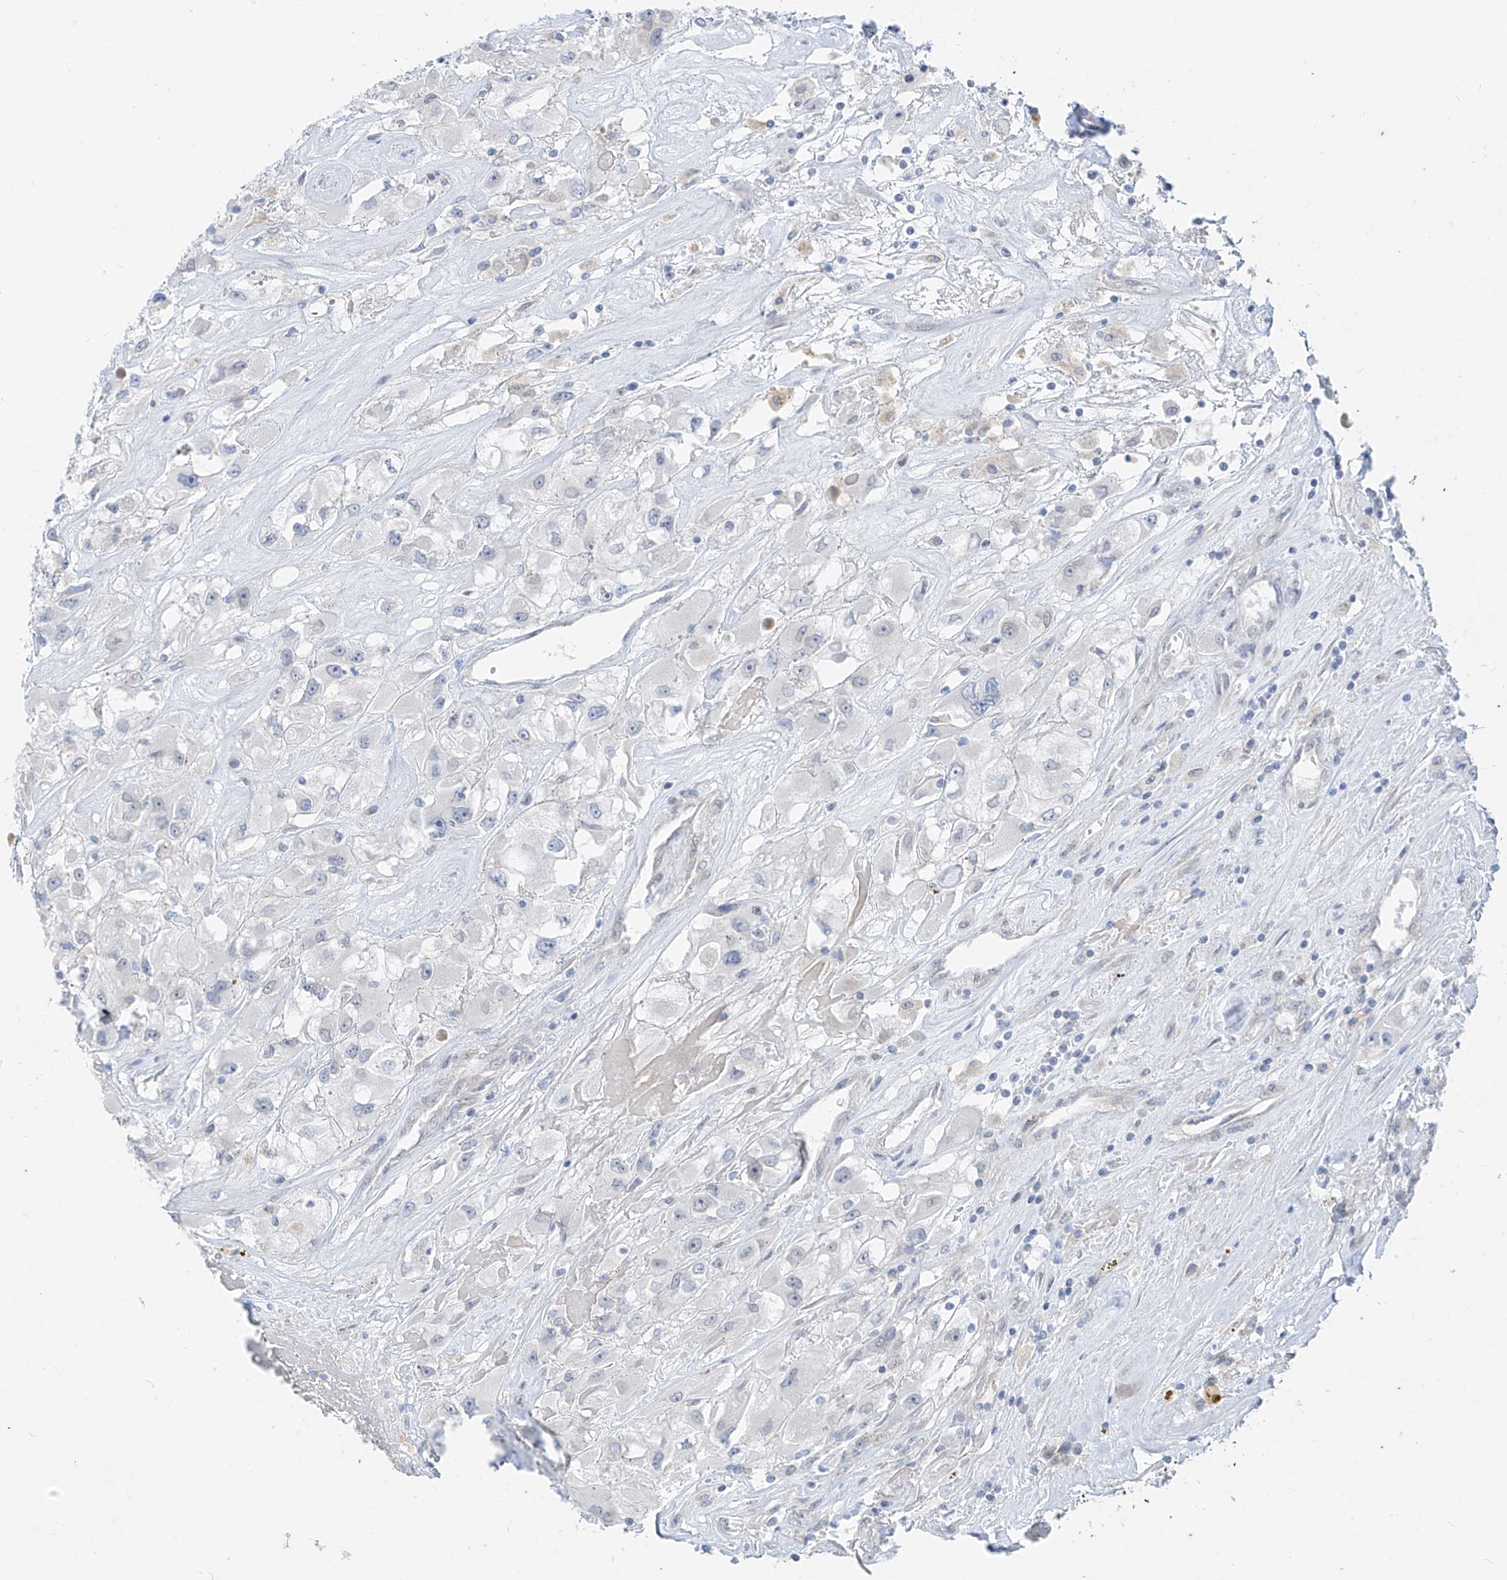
{"staining": {"intensity": "negative", "quantity": "none", "location": "none"}, "tissue": "renal cancer", "cell_type": "Tumor cells", "image_type": "cancer", "snomed": [{"axis": "morphology", "description": "Adenocarcinoma, NOS"}, {"axis": "topography", "description": "Kidney"}], "caption": "Tumor cells are negative for brown protein staining in renal adenocarcinoma.", "gene": "KRTAP25-1", "patient": {"sex": "female", "age": 52}}